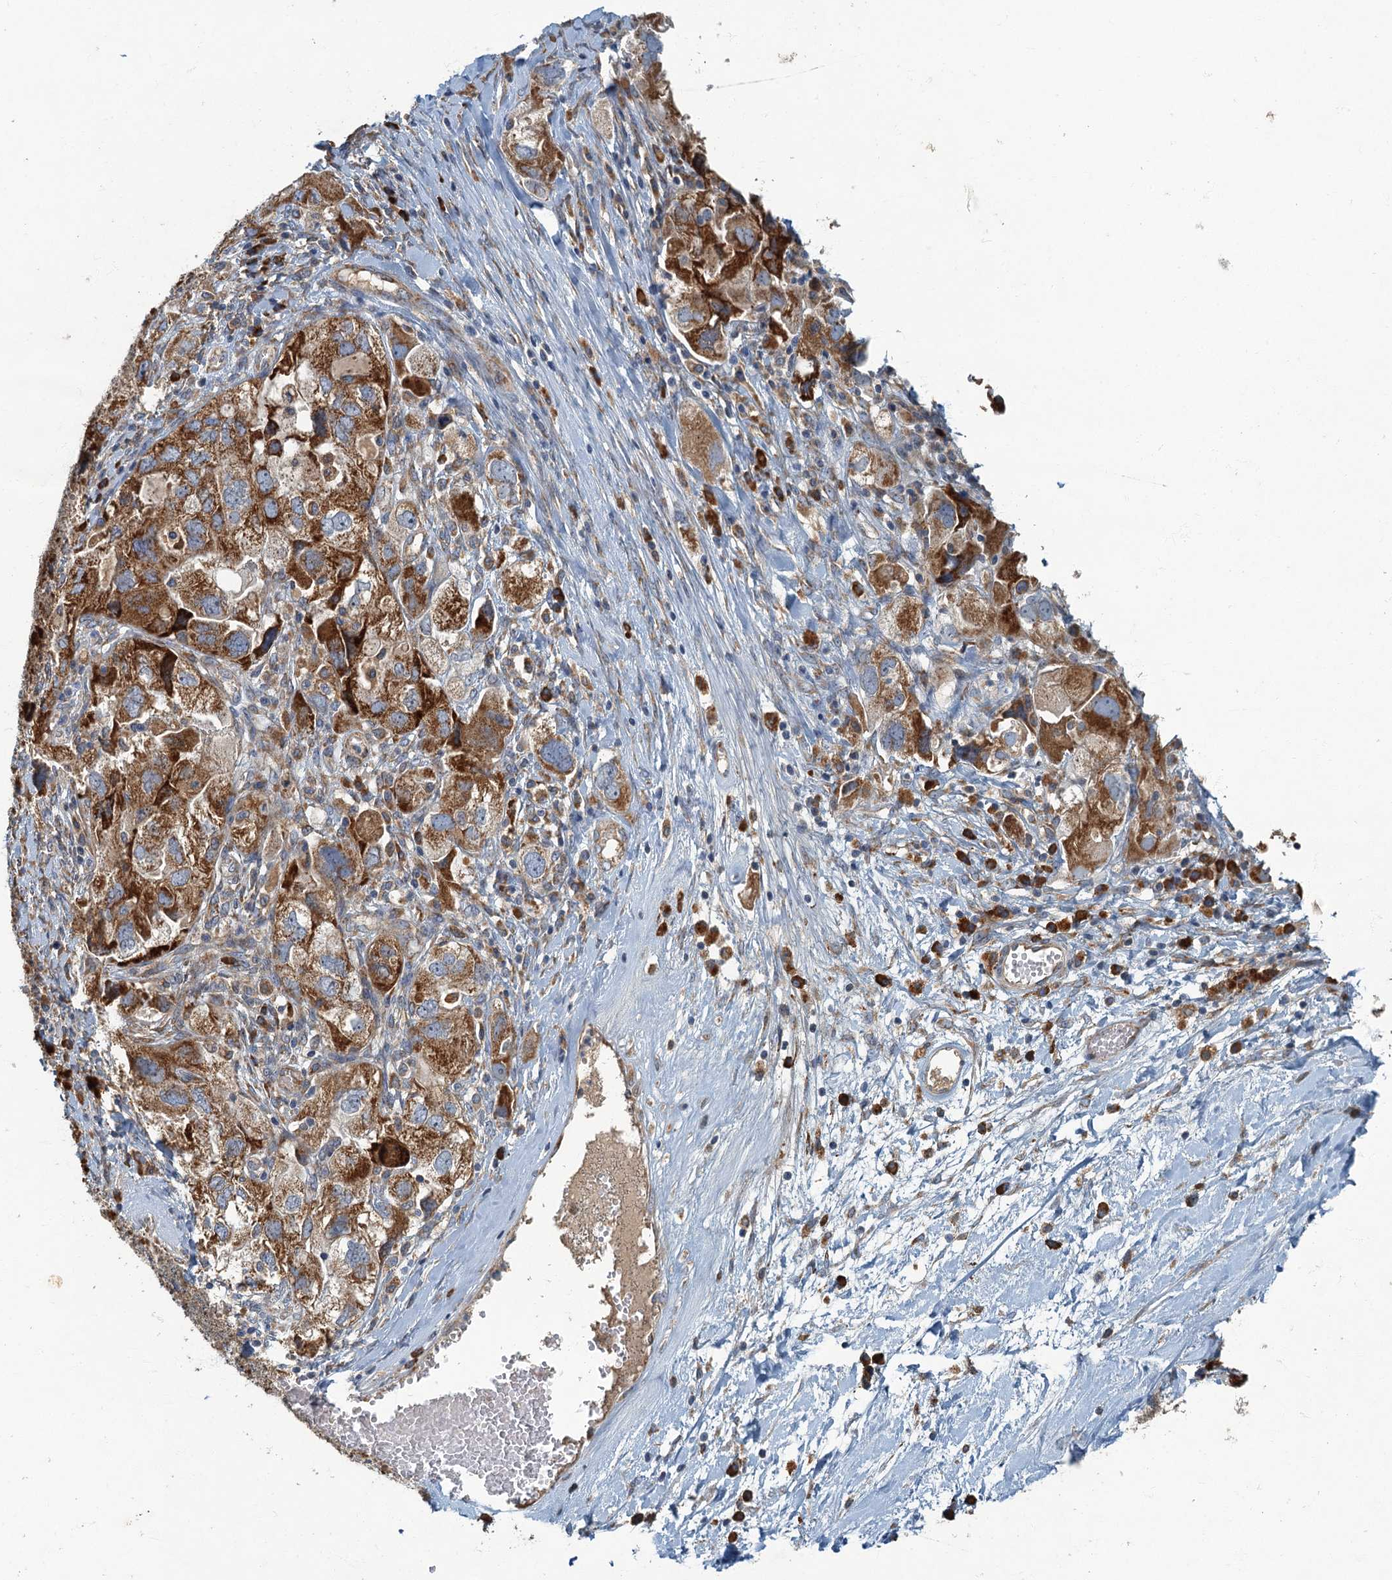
{"staining": {"intensity": "strong", "quantity": ">75%", "location": "cytoplasmic/membranous"}, "tissue": "ovarian cancer", "cell_type": "Tumor cells", "image_type": "cancer", "snomed": [{"axis": "morphology", "description": "Carcinoma, NOS"}, {"axis": "morphology", "description": "Cystadenocarcinoma, serous, NOS"}, {"axis": "topography", "description": "Ovary"}], "caption": "Protein expression analysis of serous cystadenocarcinoma (ovarian) demonstrates strong cytoplasmic/membranous expression in about >75% of tumor cells.", "gene": "SPDYC", "patient": {"sex": "female", "age": 69}}